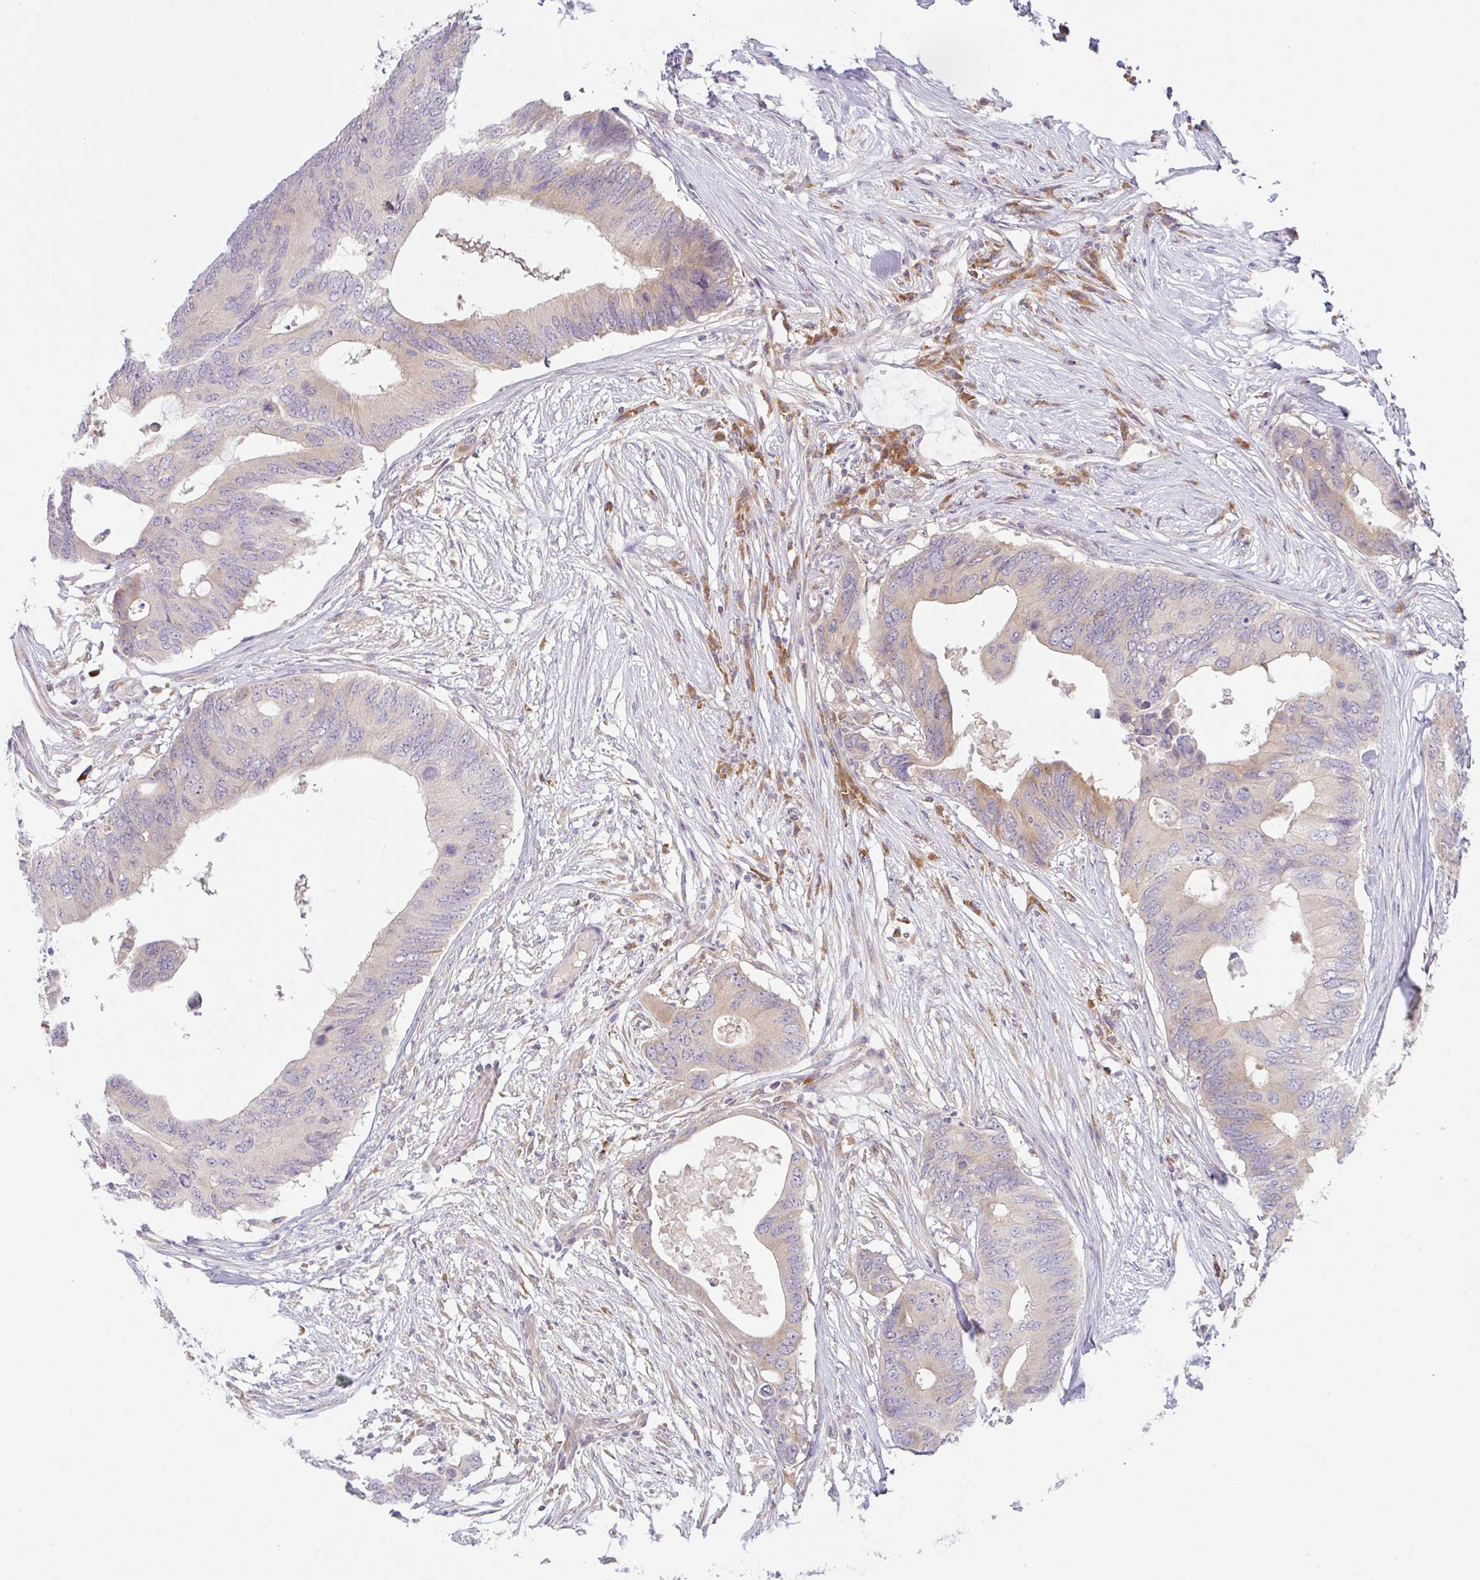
{"staining": {"intensity": "weak", "quantity": "<25%", "location": "cytoplasmic/membranous"}, "tissue": "colorectal cancer", "cell_type": "Tumor cells", "image_type": "cancer", "snomed": [{"axis": "morphology", "description": "Adenocarcinoma, NOS"}, {"axis": "topography", "description": "Colon"}], "caption": "Immunohistochemical staining of colorectal cancer (adenocarcinoma) exhibits no significant expression in tumor cells.", "gene": "DERL2", "patient": {"sex": "male", "age": 71}}